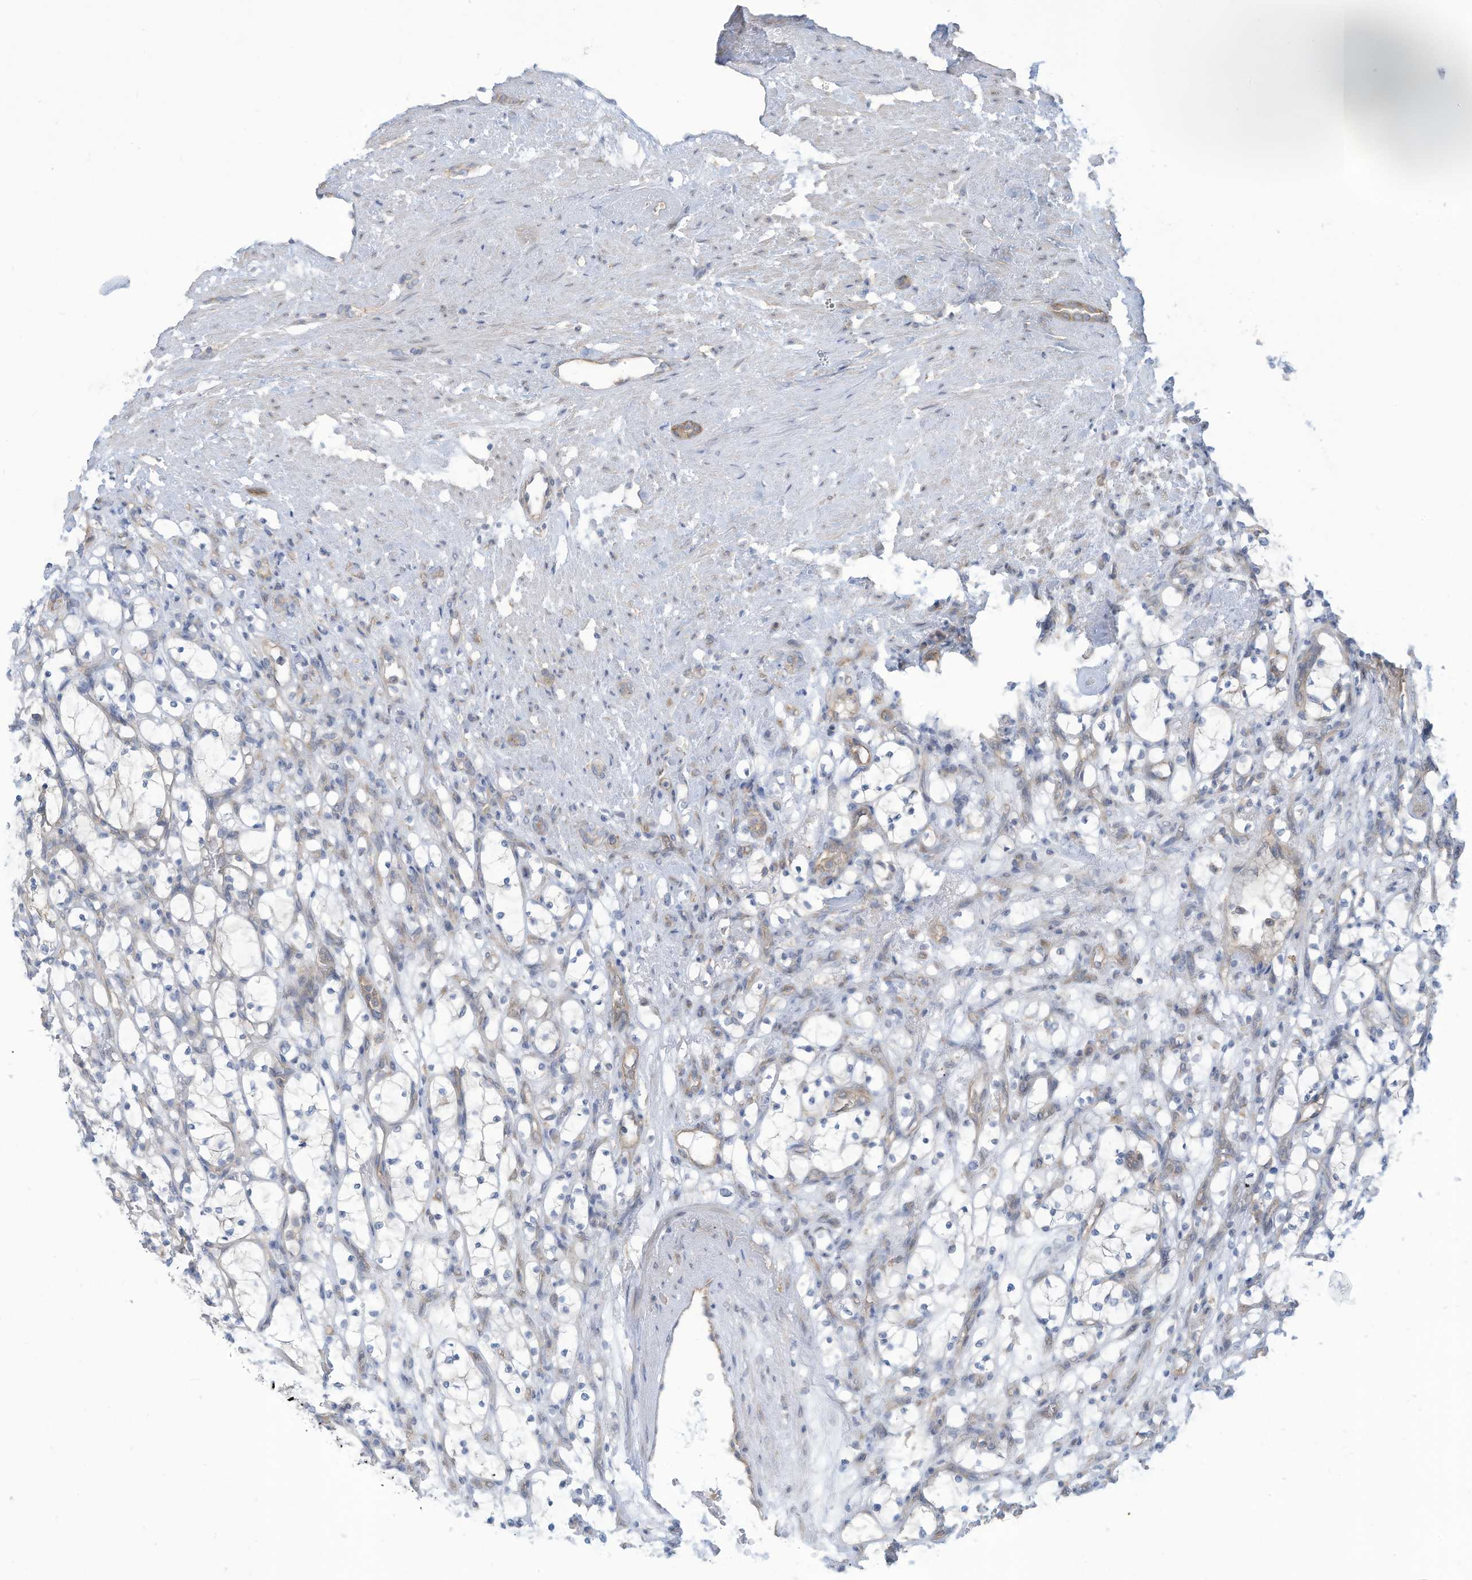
{"staining": {"intensity": "negative", "quantity": "none", "location": "none"}, "tissue": "renal cancer", "cell_type": "Tumor cells", "image_type": "cancer", "snomed": [{"axis": "morphology", "description": "Adenocarcinoma, NOS"}, {"axis": "topography", "description": "Kidney"}], "caption": "Immunohistochemical staining of renal adenocarcinoma demonstrates no significant positivity in tumor cells. The staining is performed using DAB (3,3'-diaminobenzidine) brown chromogen with nuclei counter-stained in using hematoxylin.", "gene": "ADAT2", "patient": {"sex": "female", "age": 69}}